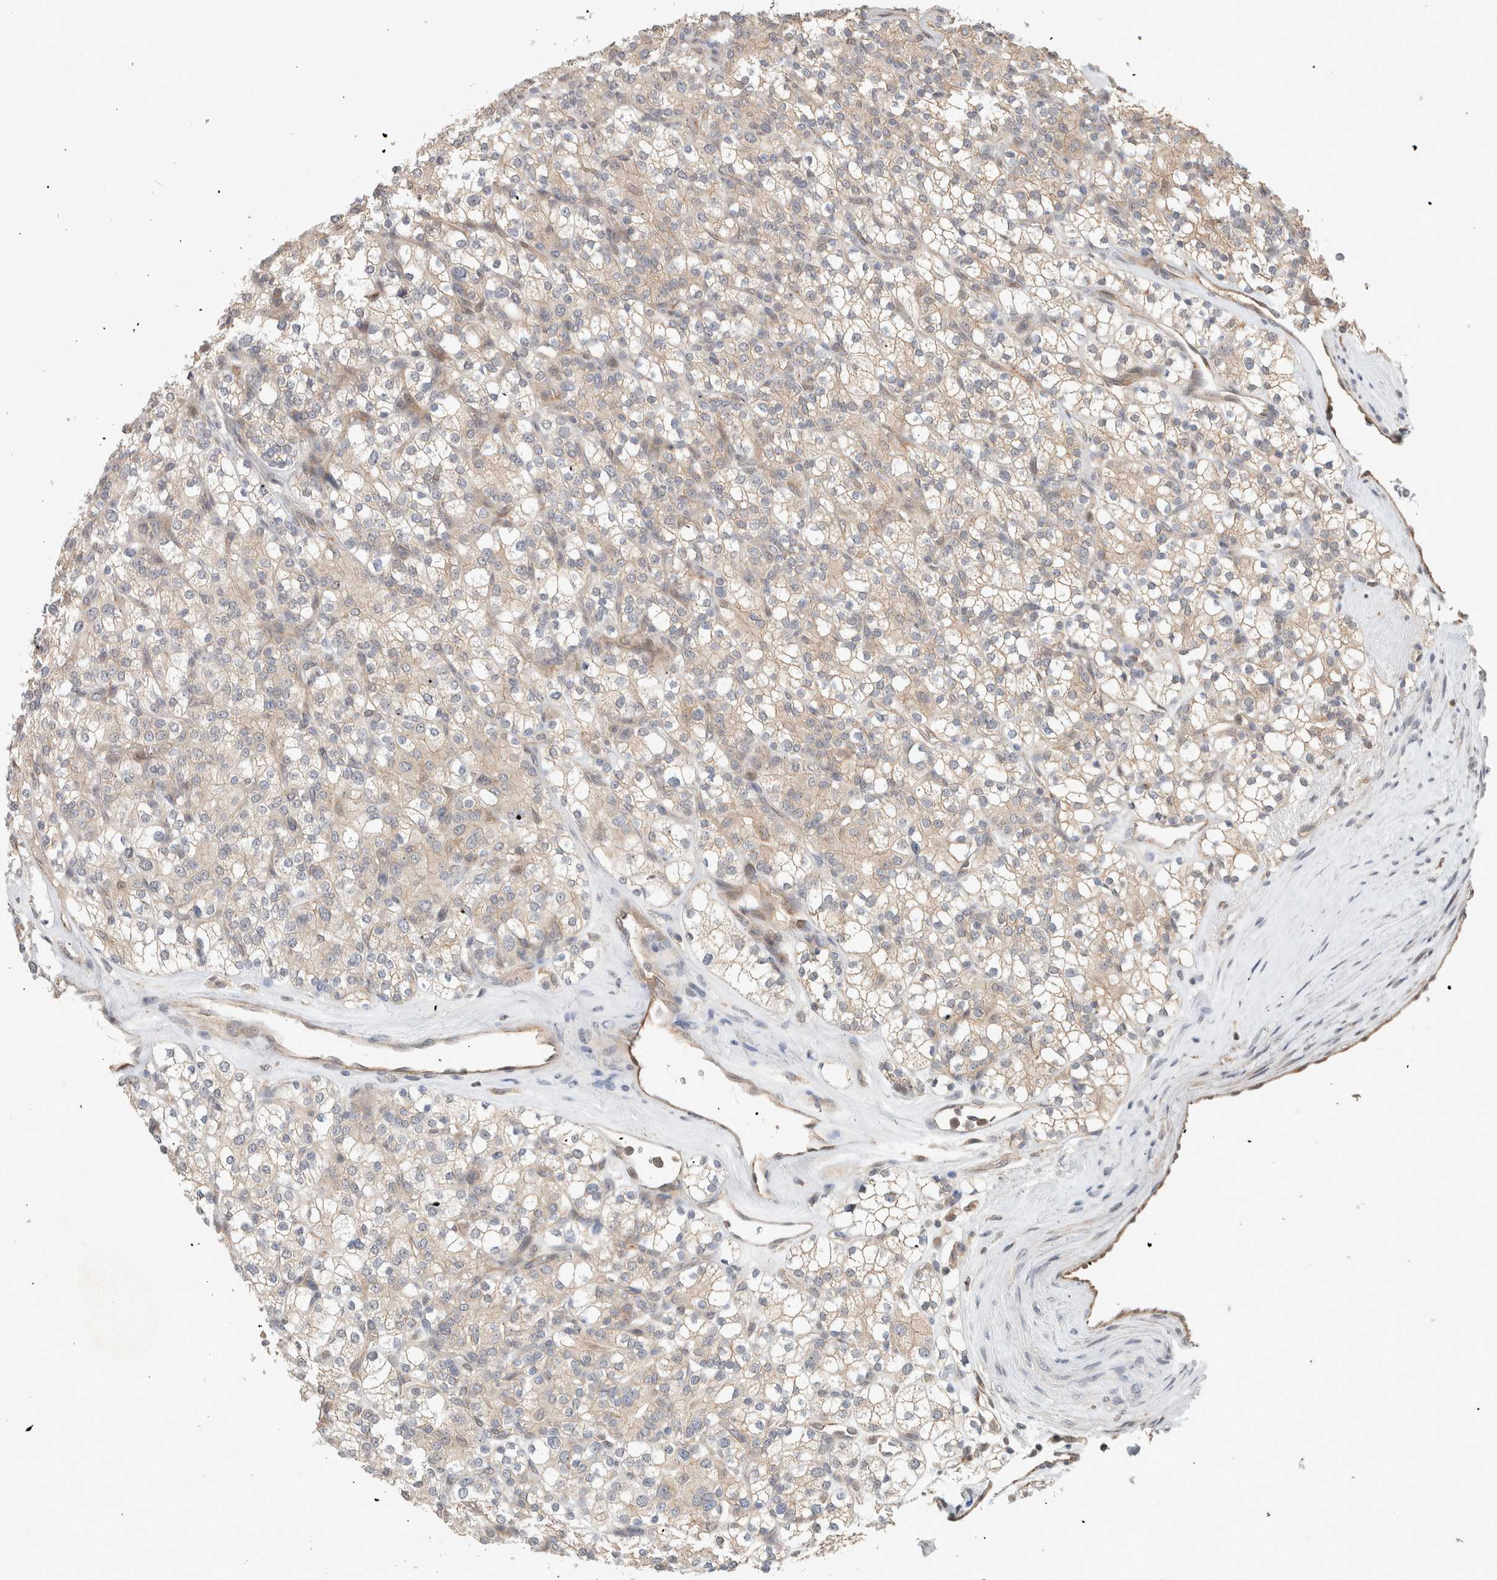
{"staining": {"intensity": "weak", "quantity": "<25%", "location": "cytoplasmic/membranous"}, "tissue": "renal cancer", "cell_type": "Tumor cells", "image_type": "cancer", "snomed": [{"axis": "morphology", "description": "Adenocarcinoma, NOS"}, {"axis": "topography", "description": "Kidney"}], "caption": "Immunohistochemistry micrograph of neoplastic tissue: human renal adenocarcinoma stained with DAB (3,3'-diaminobenzidine) displays no significant protein positivity in tumor cells.", "gene": "DEPTOR", "patient": {"sex": "male", "age": 77}}